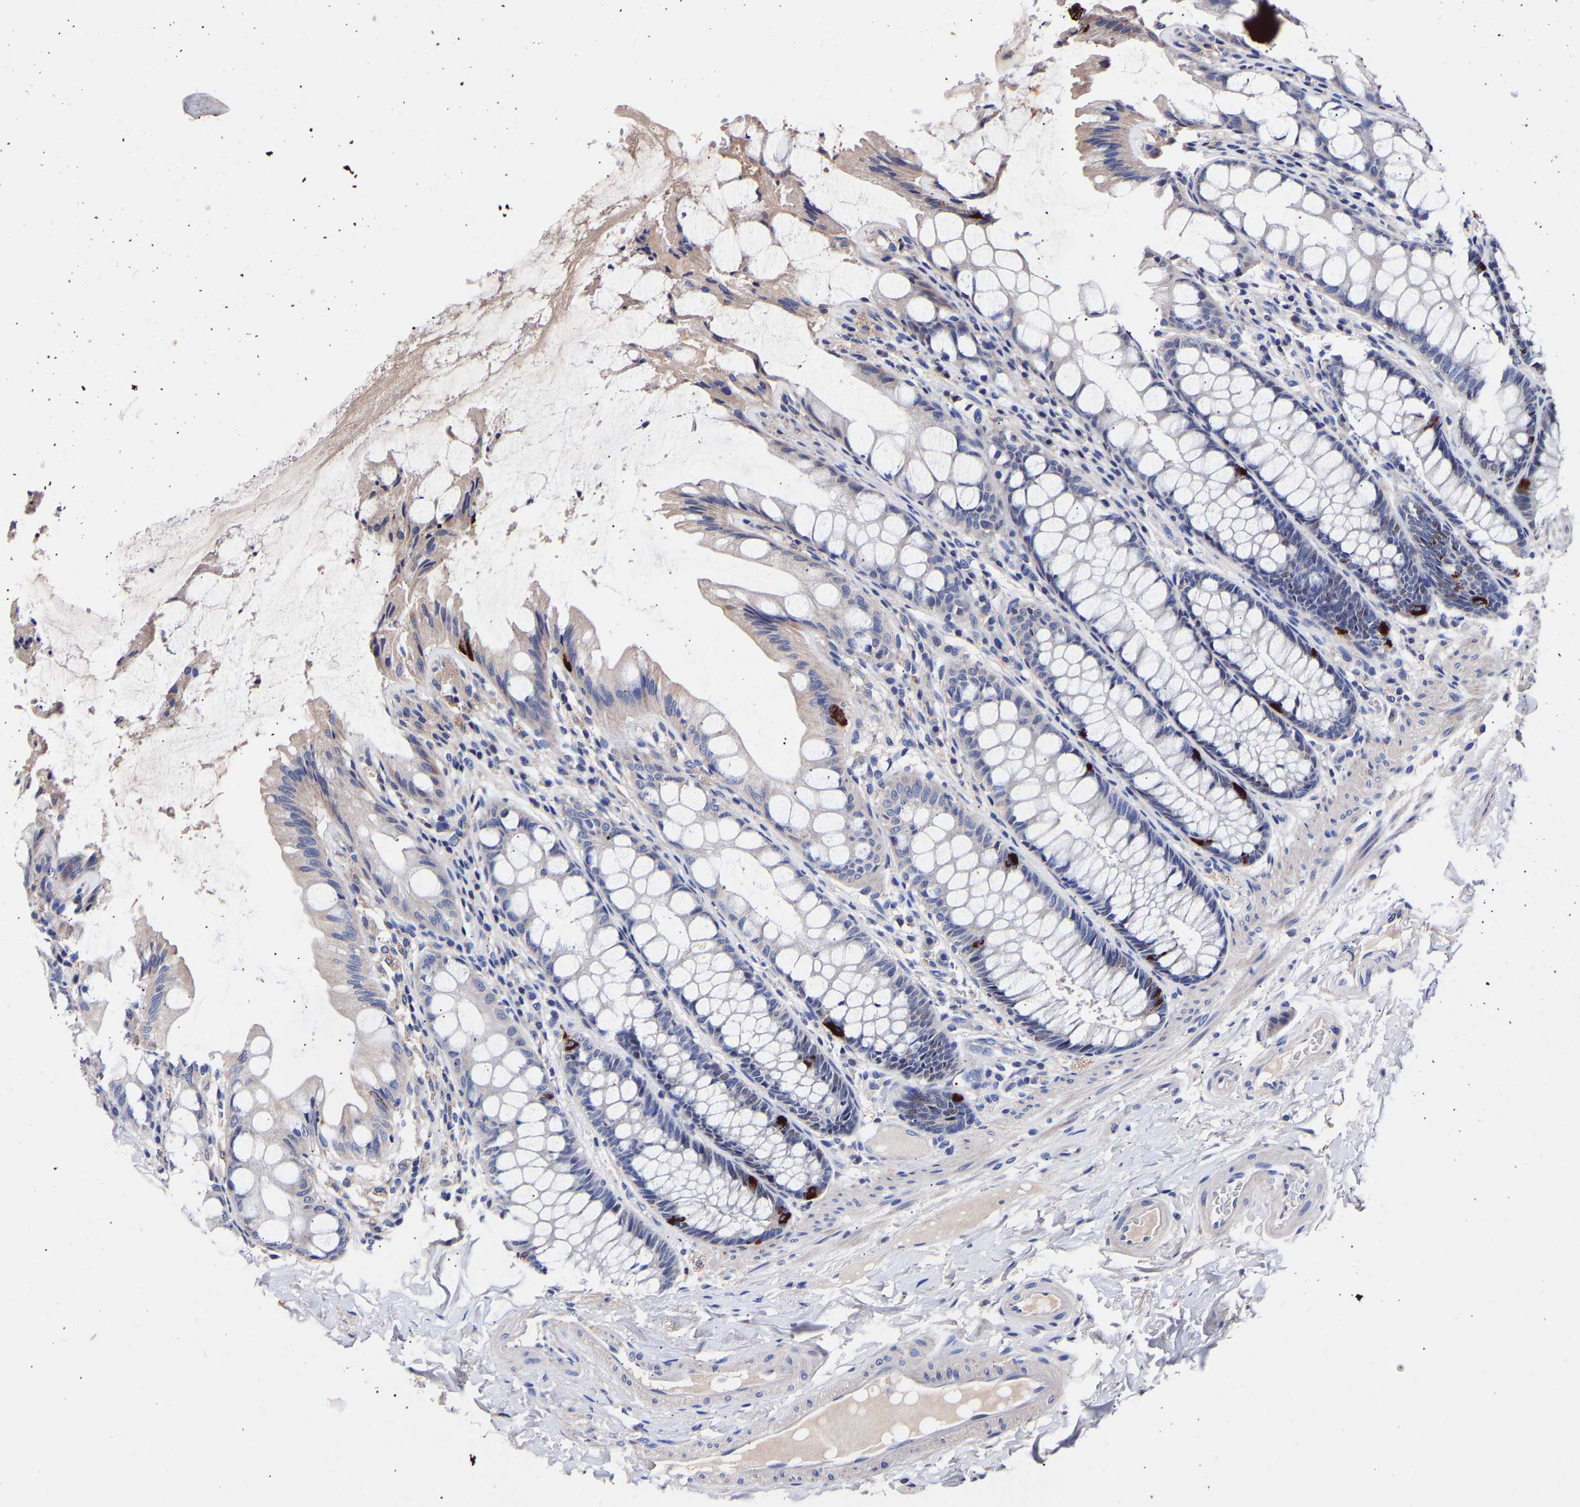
{"staining": {"intensity": "weak", "quantity": "25%-75%", "location": "cytoplasmic/membranous"}, "tissue": "colon", "cell_type": "Endothelial cells", "image_type": "normal", "snomed": [{"axis": "morphology", "description": "Normal tissue, NOS"}, {"axis": "topography", "description": "Colon"}], "caption": "Weak cytoplasmic/membranous protein expression is present in about 25%-75% of endothelial cells in colon. The staining was performed using DAB (3,3'-diaminobenzidine), with brown indicating positive protein expression. Nuclei are stained blue with hematoxylin.", "gene": "SEM1", "patient": {"sex": "male", "age": 47}}